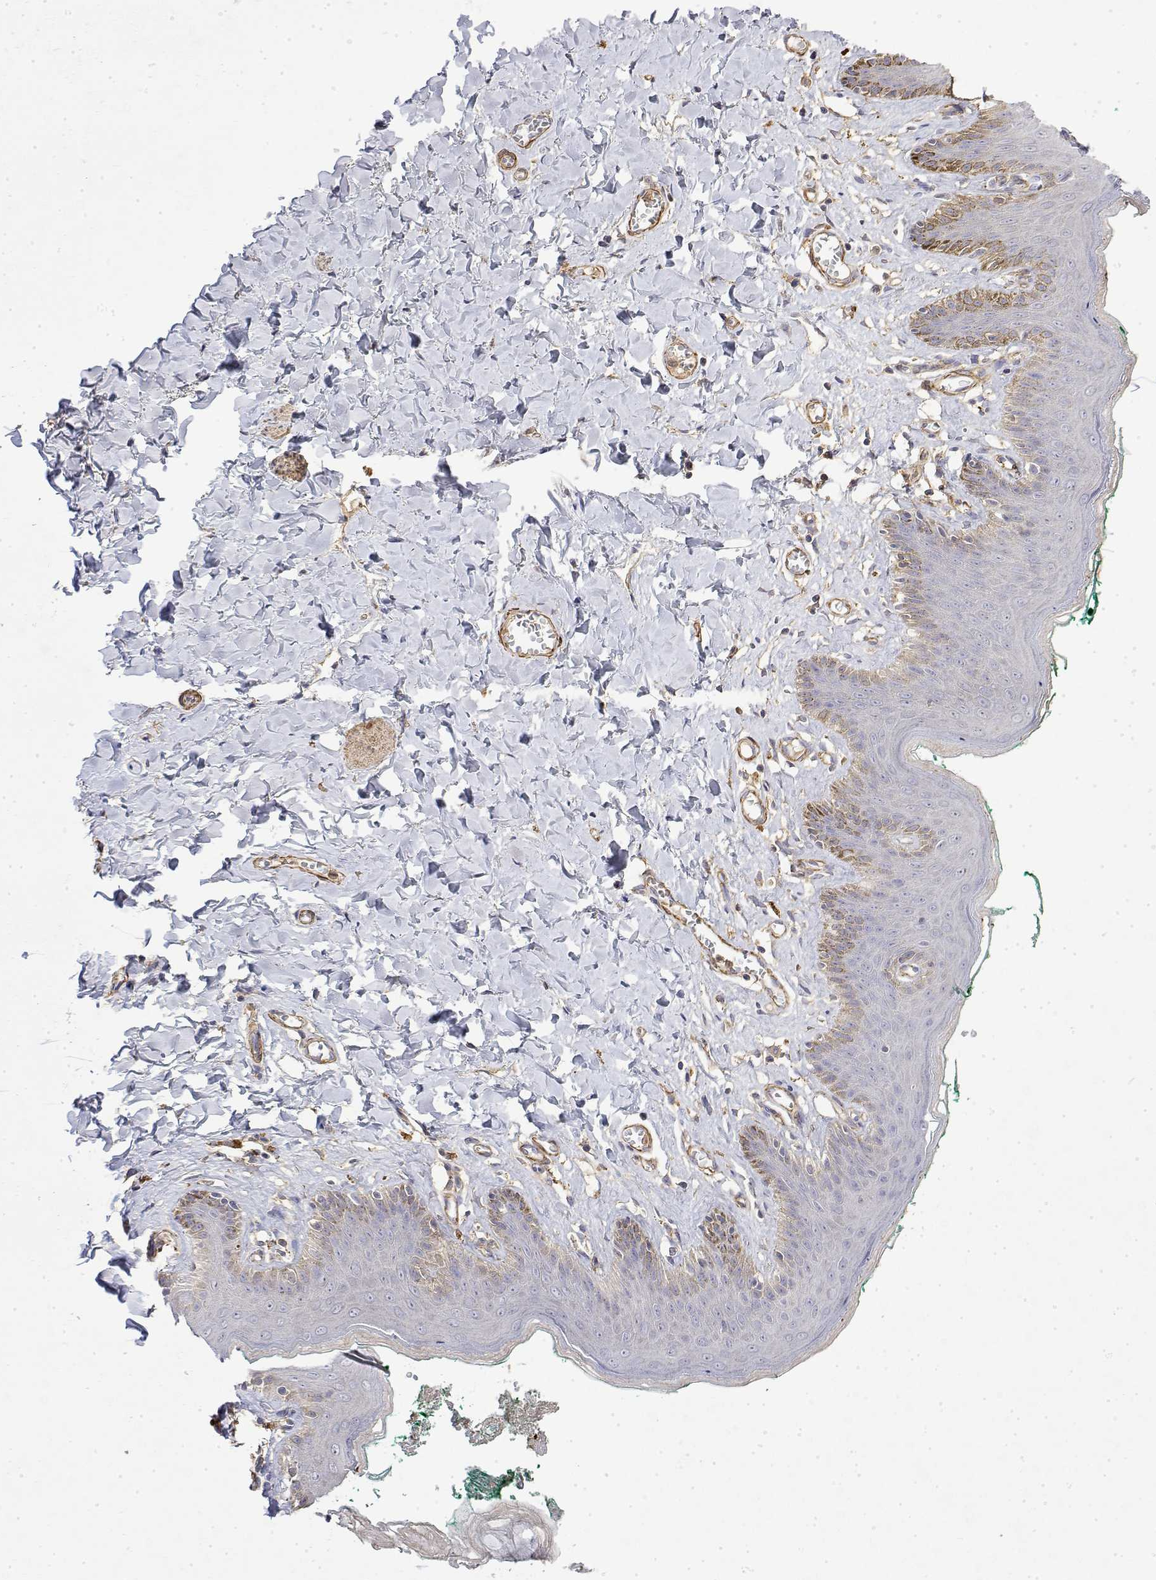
{"staining": {"intensity": "weak", "quantity": "<25%", "location": "cytoplasmic/membranous"}, "tissue": "skin", "cell_type": "Epidermal cells", "image_type": "normal", "snomed": [{"axis": "morphology", "description": "Normal tissue, NOS"}, {"axis": "topography", "description": "Vulva"}, {"axis": "topography", "description": "Peripheral nerve tissue"}], "caption": "DAB (3,3'-diaminobenzidine) immunohistochemical staining of unremarkable skin exhibits no significant expression in epidermal cells.", "gene": "SOWAHD", "patient": {"sex": "female", "age": 66}}